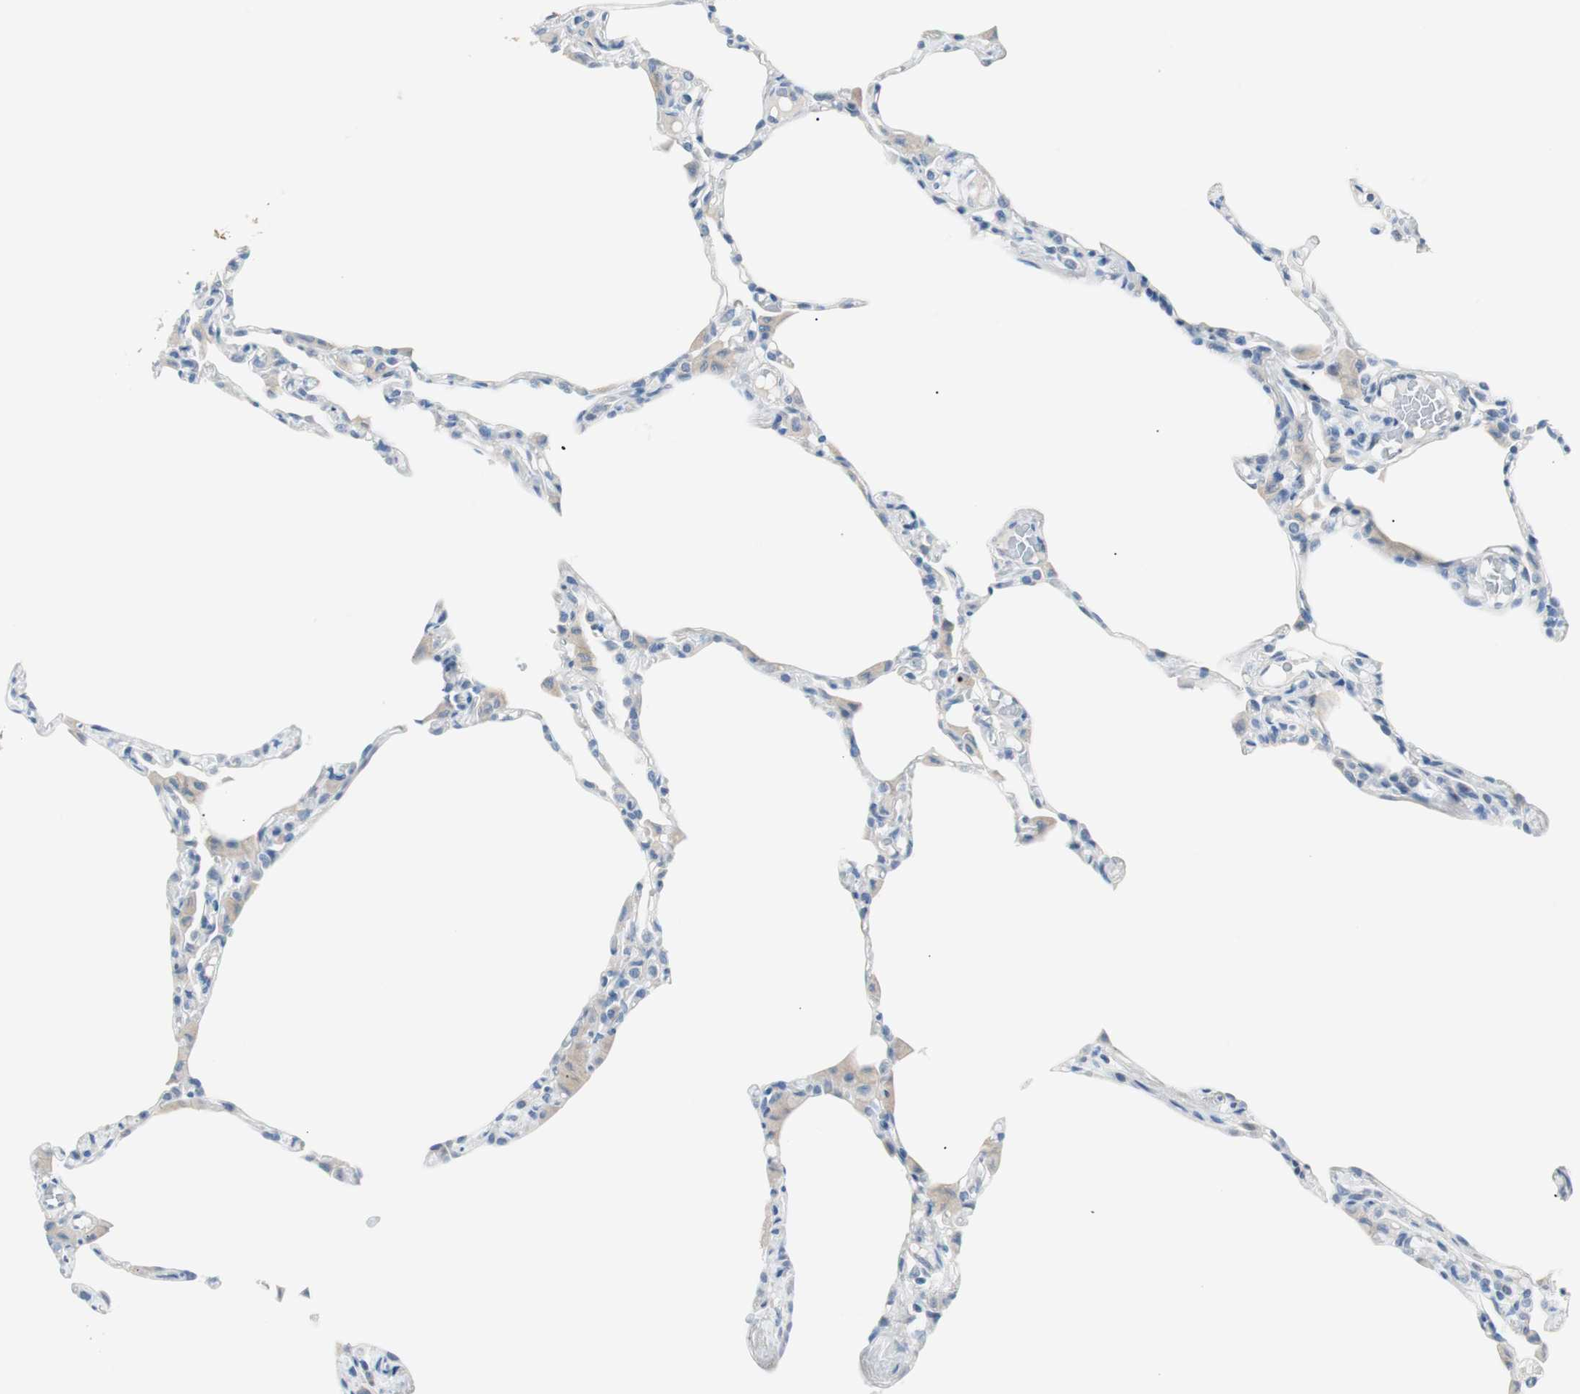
{"staining": {"intensity": "negative", "quantity": "none", "location": "none"}, "tissue": "lung", "cell_type": "Alveolar cells", "image_type": "normal", "snomed": [{"axis": "morphology", "description": "Normal tissue, NOS"}, {"axis": "topography", "description": "Lung"}], "caption": "Lung was stained to show a protein in brown. There is no significant positivity in alveolar cells. (DAB immunohistochemistry (IHC) with hematoxylin counter stain).", "gene": "VIL1", "patient": {"sex": "female", "age": 49}}